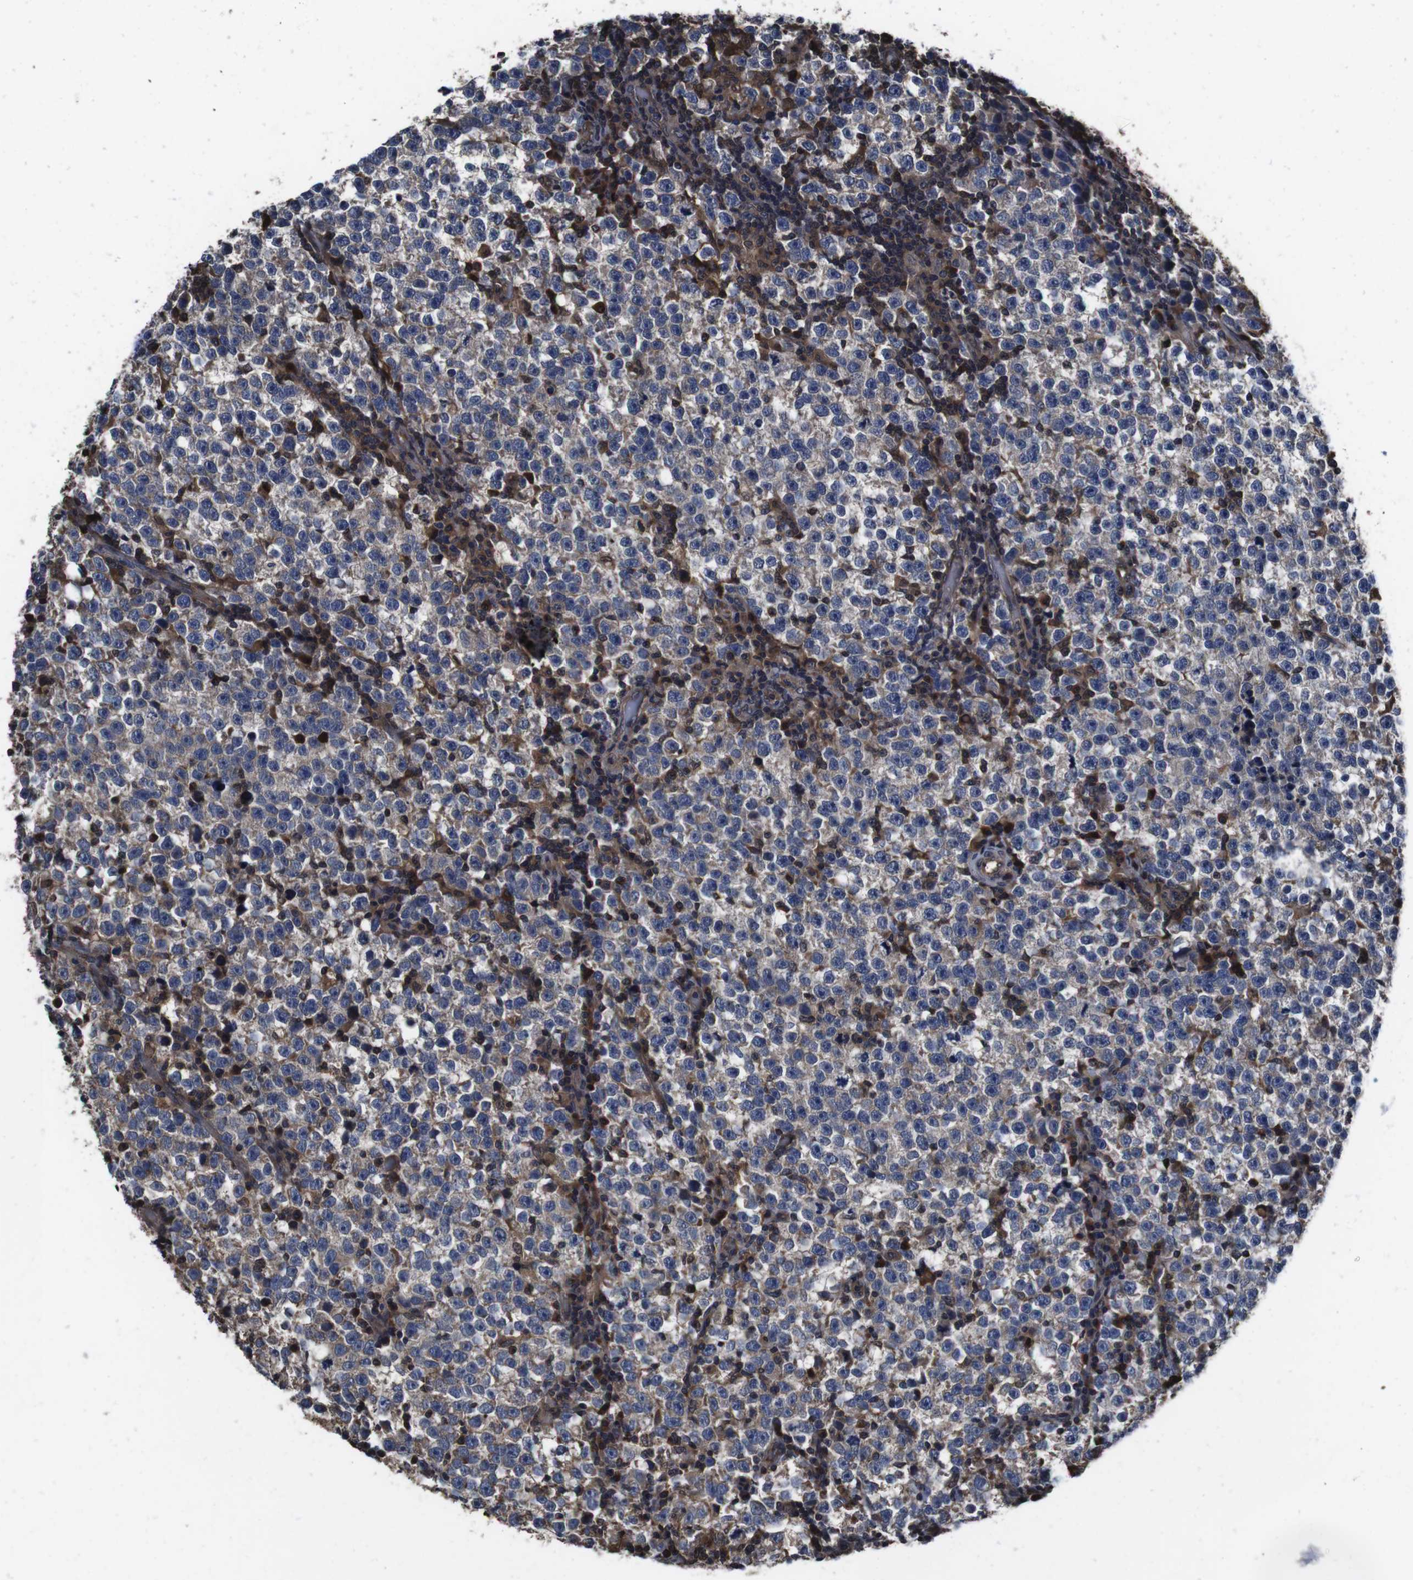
{"staining": {"intensity": "moderate", "quantity": "<25%", "location": "cytoplasmic/membranous"}, "tissue": "testis cancer", "cell_type": "Tumor cells", "image_type": "cancer", "snomed": [{"axis": "morphology", "description": "Seminoma, NOS"}, {"axis": "topography", "description": "Testis"}], "caption": "DAB immunohistochemical staining of testis cancer demonstrates moderate cytoplasmic/membranous protein positivity in approximately <25% of tumor cells.", "gene": "CXCL11", "patient": {"sex": "male", "age": 43}}